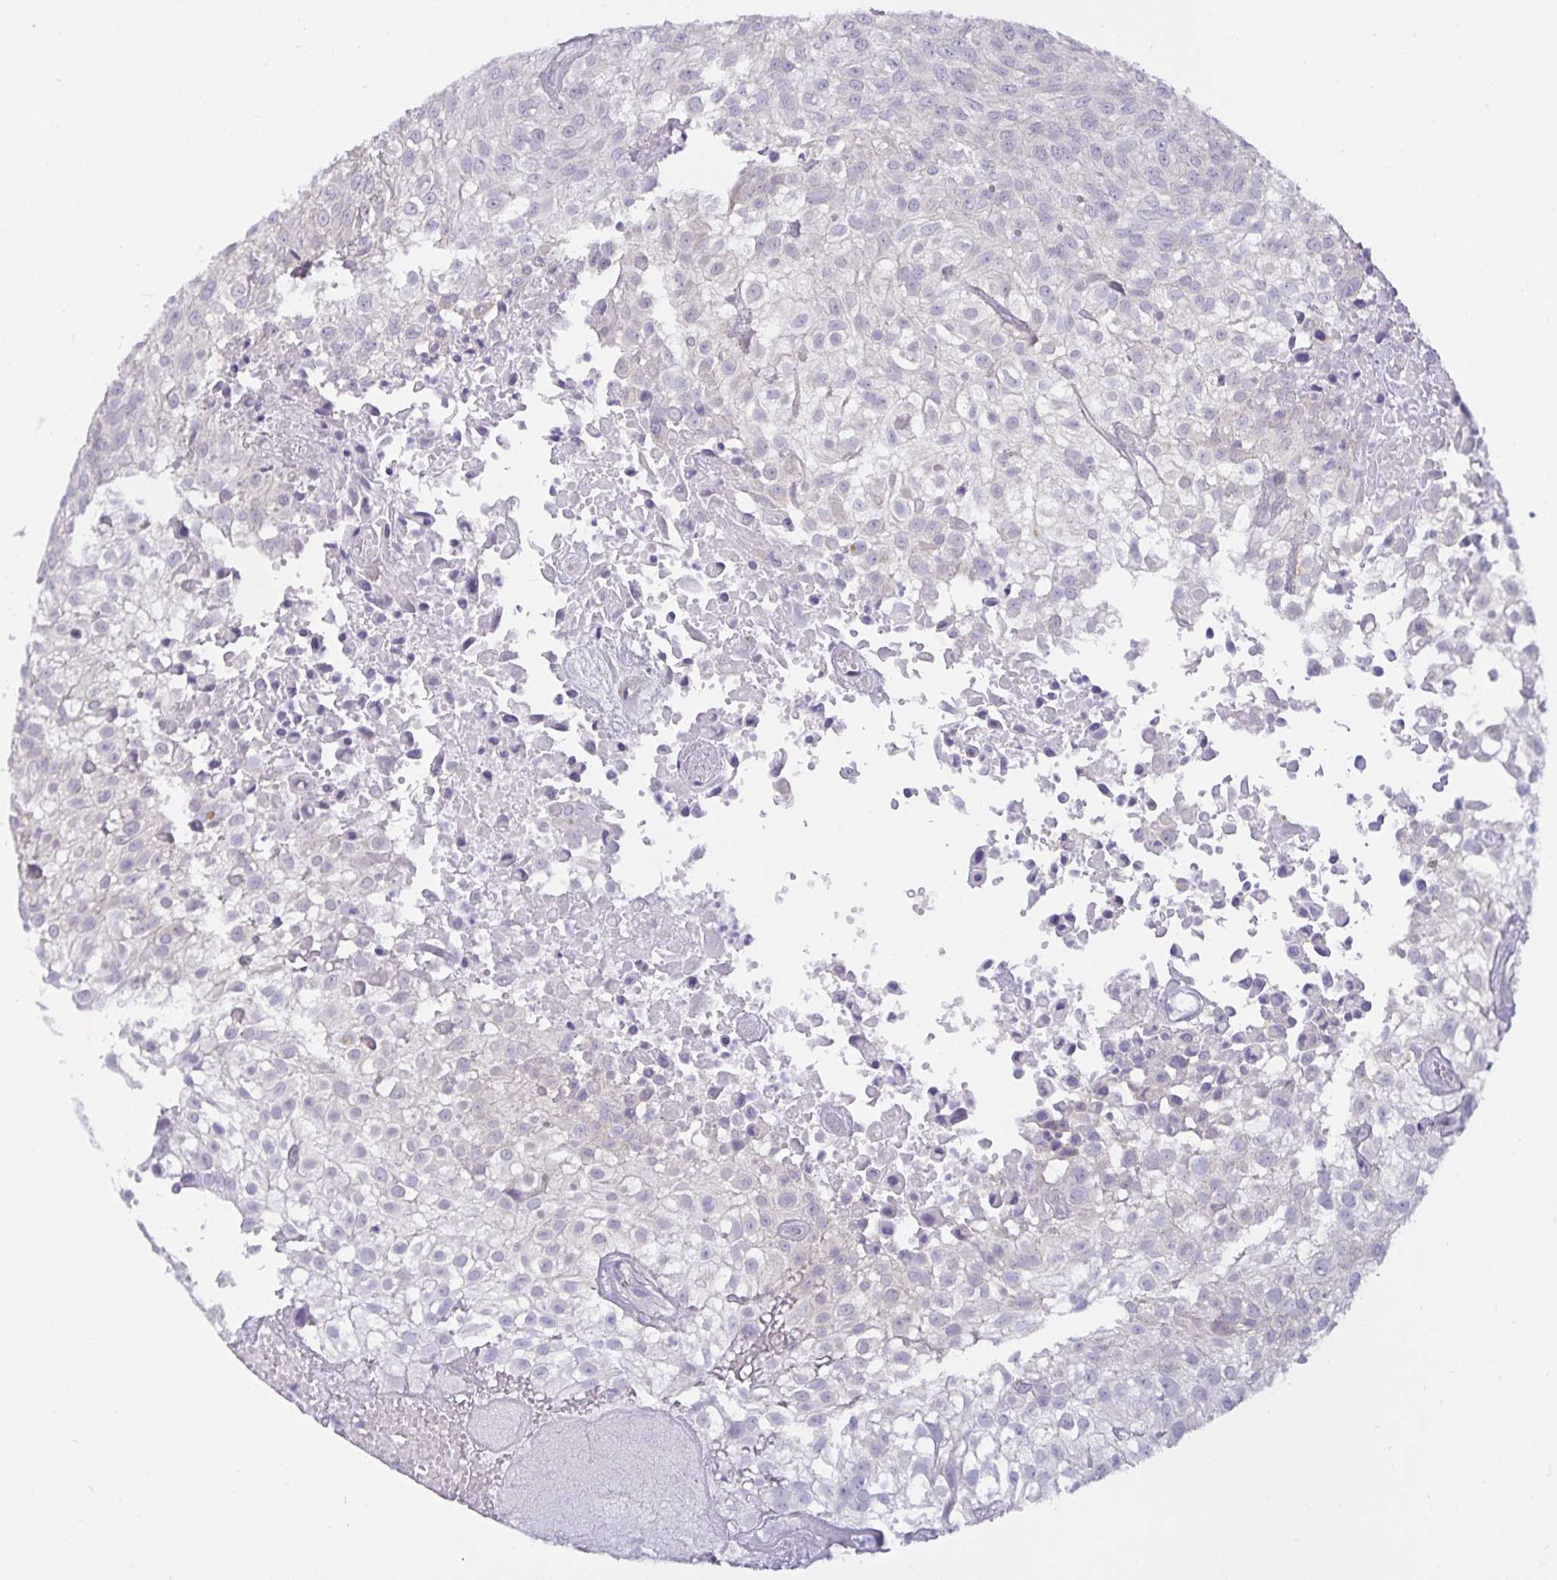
{"staining": {"intensity": "negative", "quantity": "none", "location": "none"}, "tissue": "urothelial cancer", "cell_type": "Tumor cells", "image_type": "cancer", "snomed": [{"axis": "morphology", "description": "Urothelial carcinoma, High grade"}, {"axis": "topography", "description": "Urinary bladder"}], "caption": "This photomicrograph is of urothelial cancer stained with immunohistochemistry (IHC) to label a protein in brown with the nuclei are counter-stained blue. There is no staining in tumor cells.", "gene": "MON2", "patient": {"sex": "male", "age": 56}}